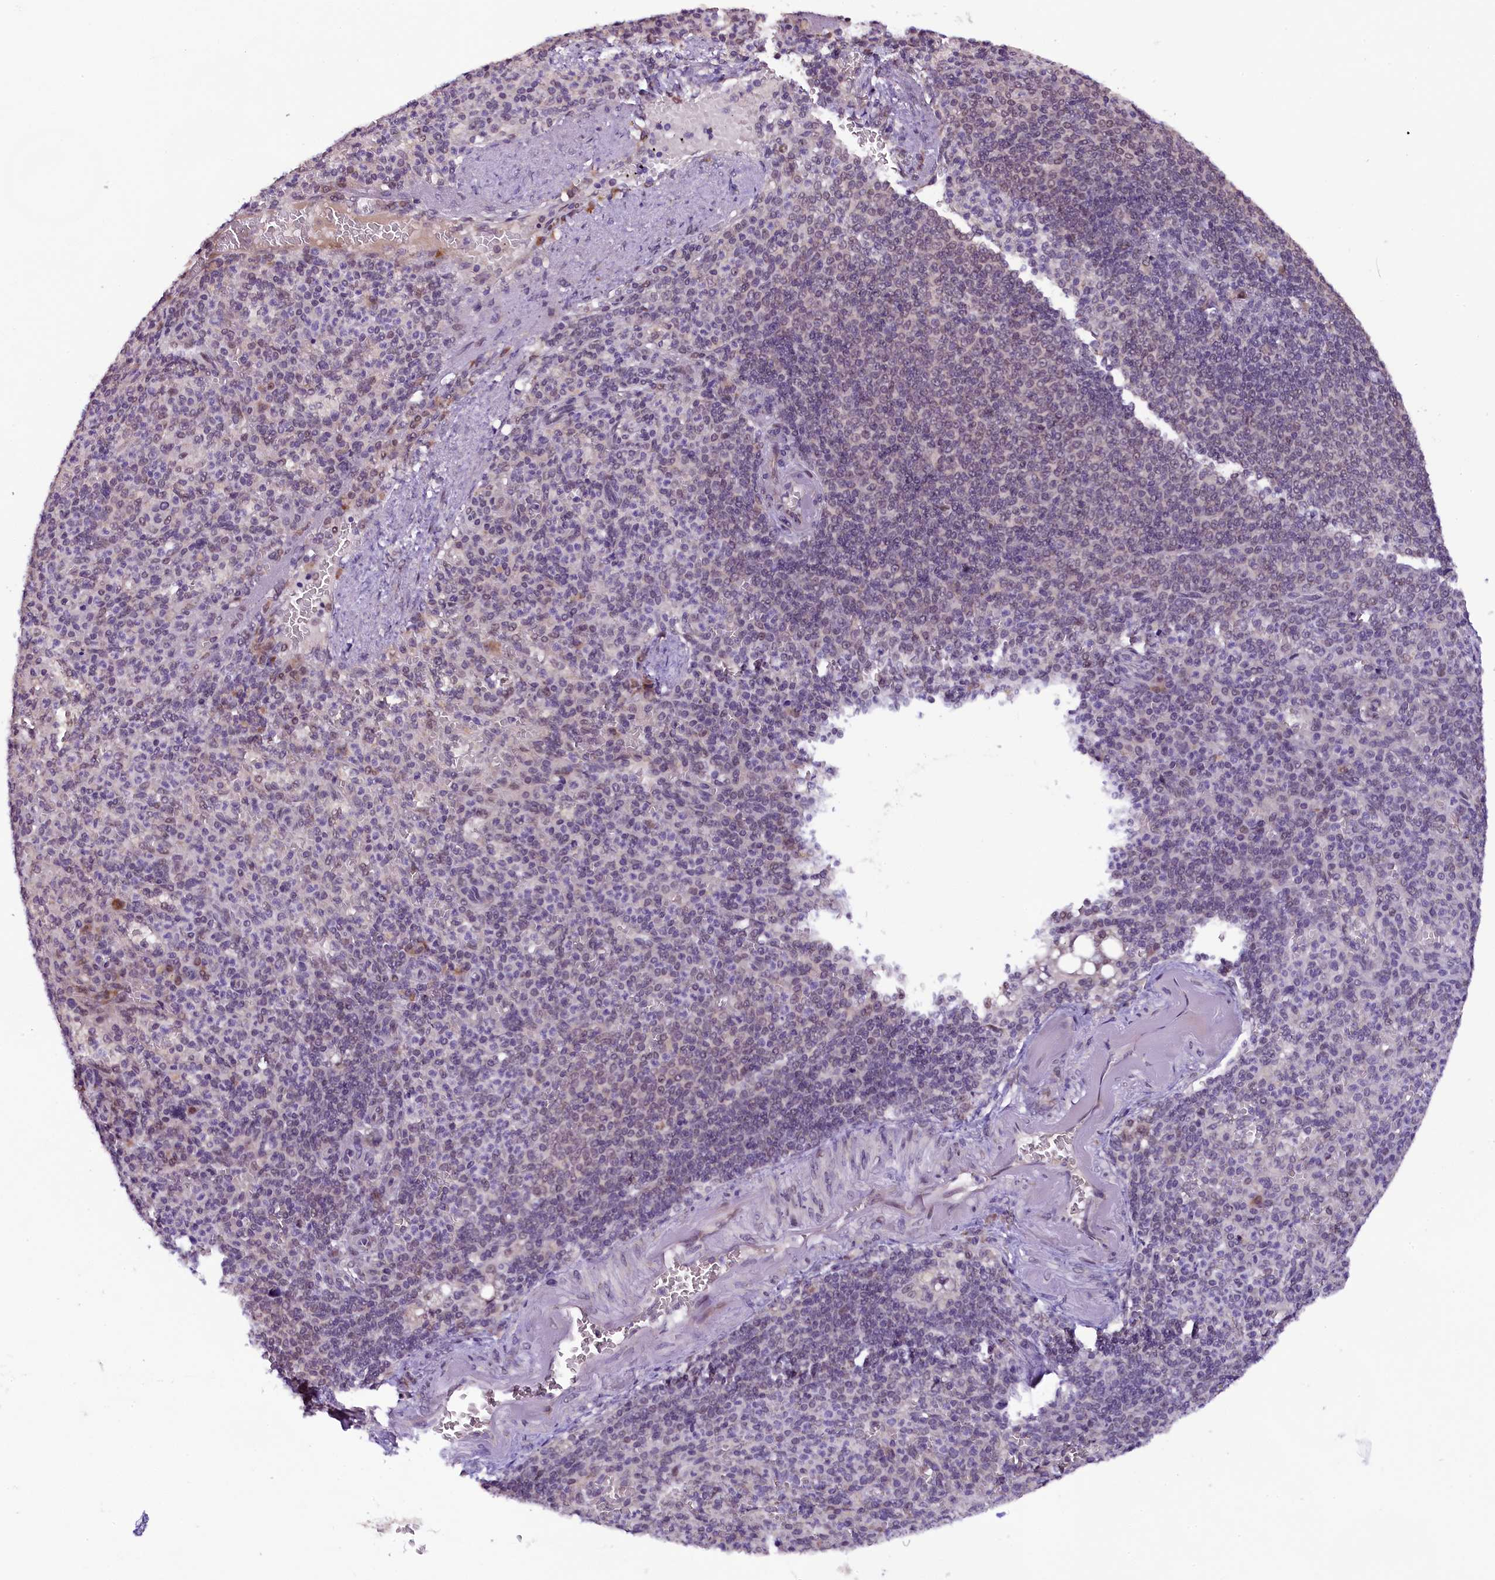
{"staining": {"intensity": "moderate", "quantity": "25%-75%", "location": "cytoplasmic/membranous,nuclear"}, "tissue": "spleen", "cell_type": "Cells in red pulp", "image_type": "normal", "snomed": [{"axis": "morphology", "description": "Normal tissue, NOS"}, {"axis": "topography", "description": "Spleen"}], "caption": "Protein expression analysis of benign human spleen reveals moderate cytoplasmic/membranous,nuclear expression in about 25%-75% of cells in red pulp. (DAB (3,3'-diaminobenzidine) IHC, brown staining for protein, blue staining for nuclei).", "gene": "RPUSD2", "patient": {"sex": "female", "age": 74}}